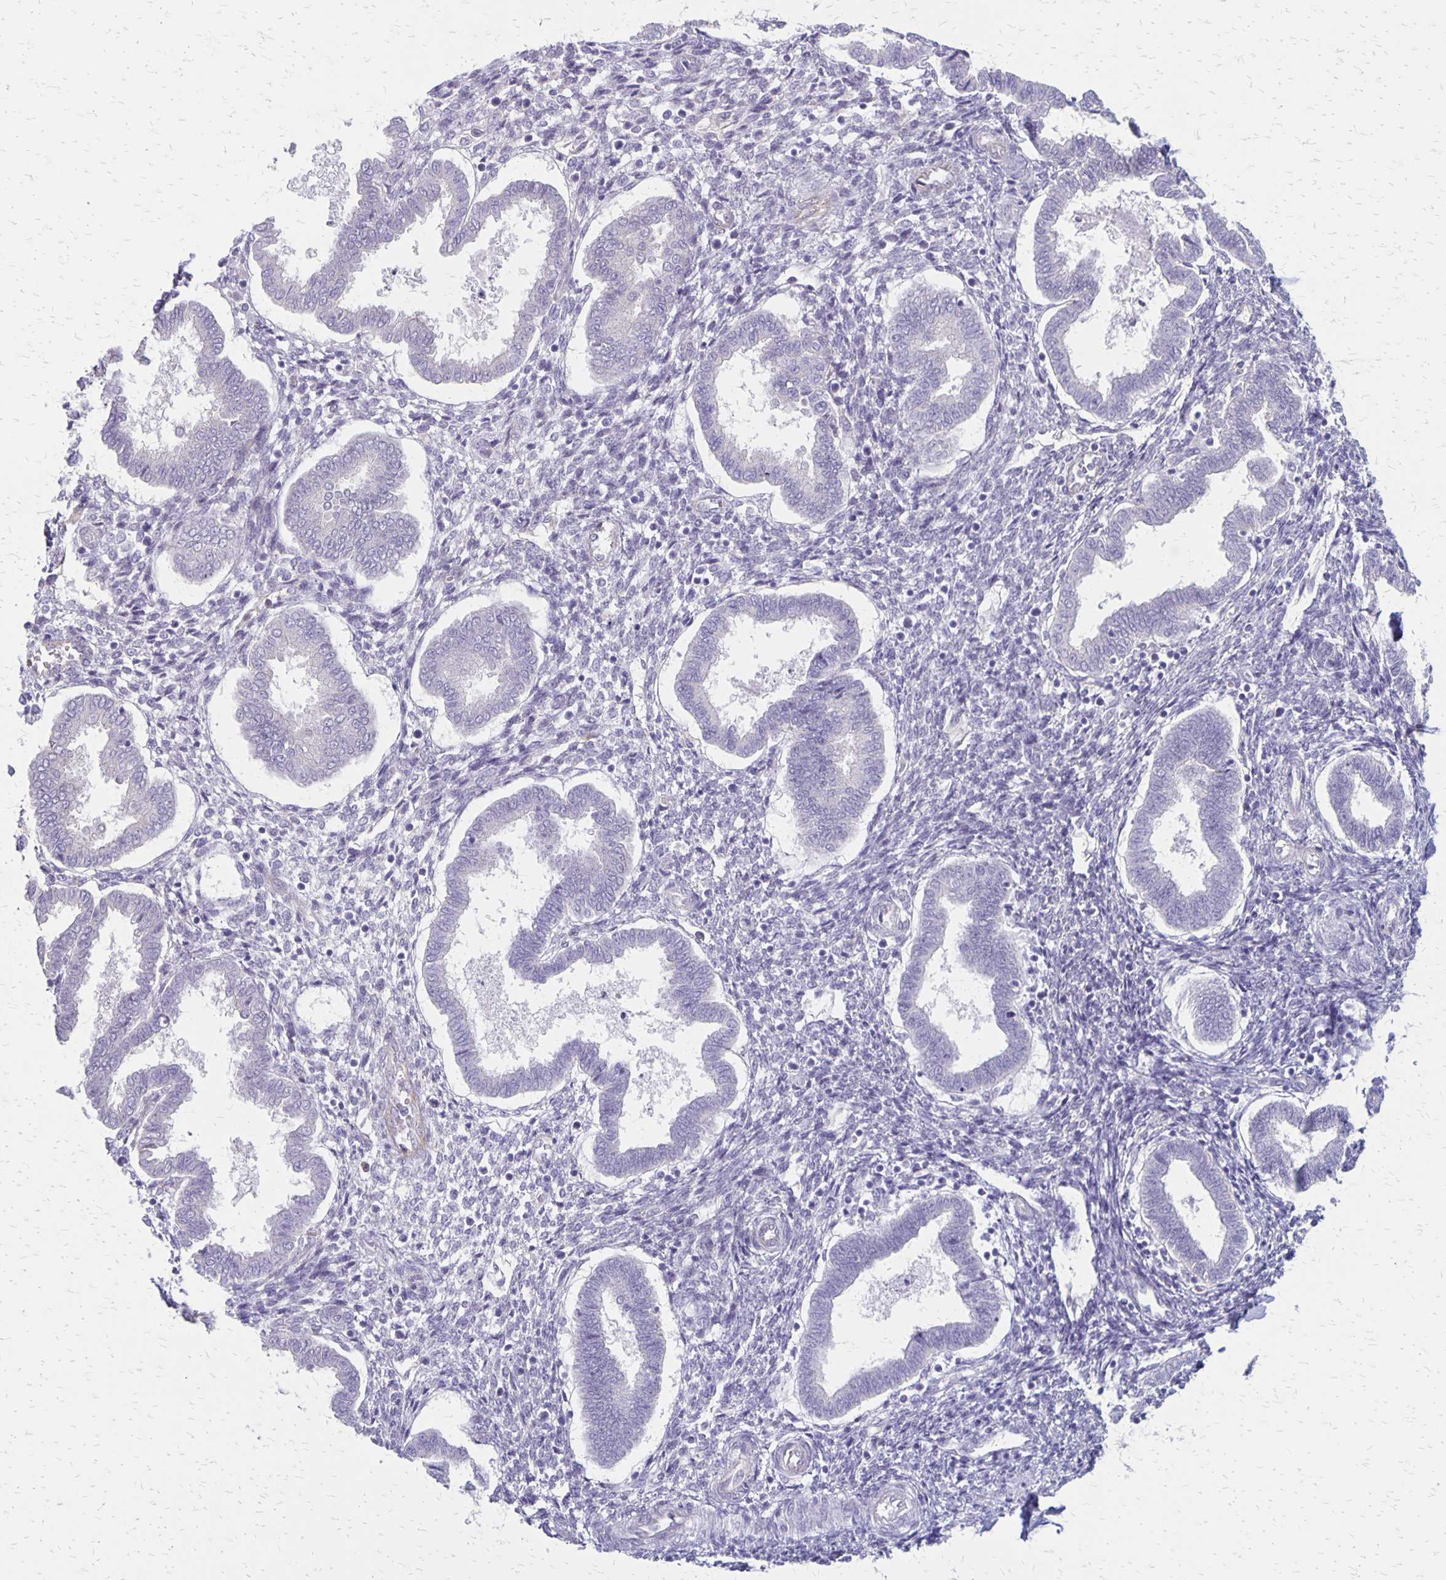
{"staining": {"intensity": "negative", "quantity": "none", "location": "none"}, "tissue": "endometrium", "cell_type": "Cells in endometrial stroma", "image_type": "normal", "snomed": [{"axis": "morphology", "description": "Normal tissue, NOS"}, {"axis": "topography", "description": "Endometrium"}], "caption": "The histopathology image demonstrates no staining of cells in endometrial stroma in unremarkable endometrium.", "gene": "HOMER1", "patient": {"sex": "female", "age": 24}}